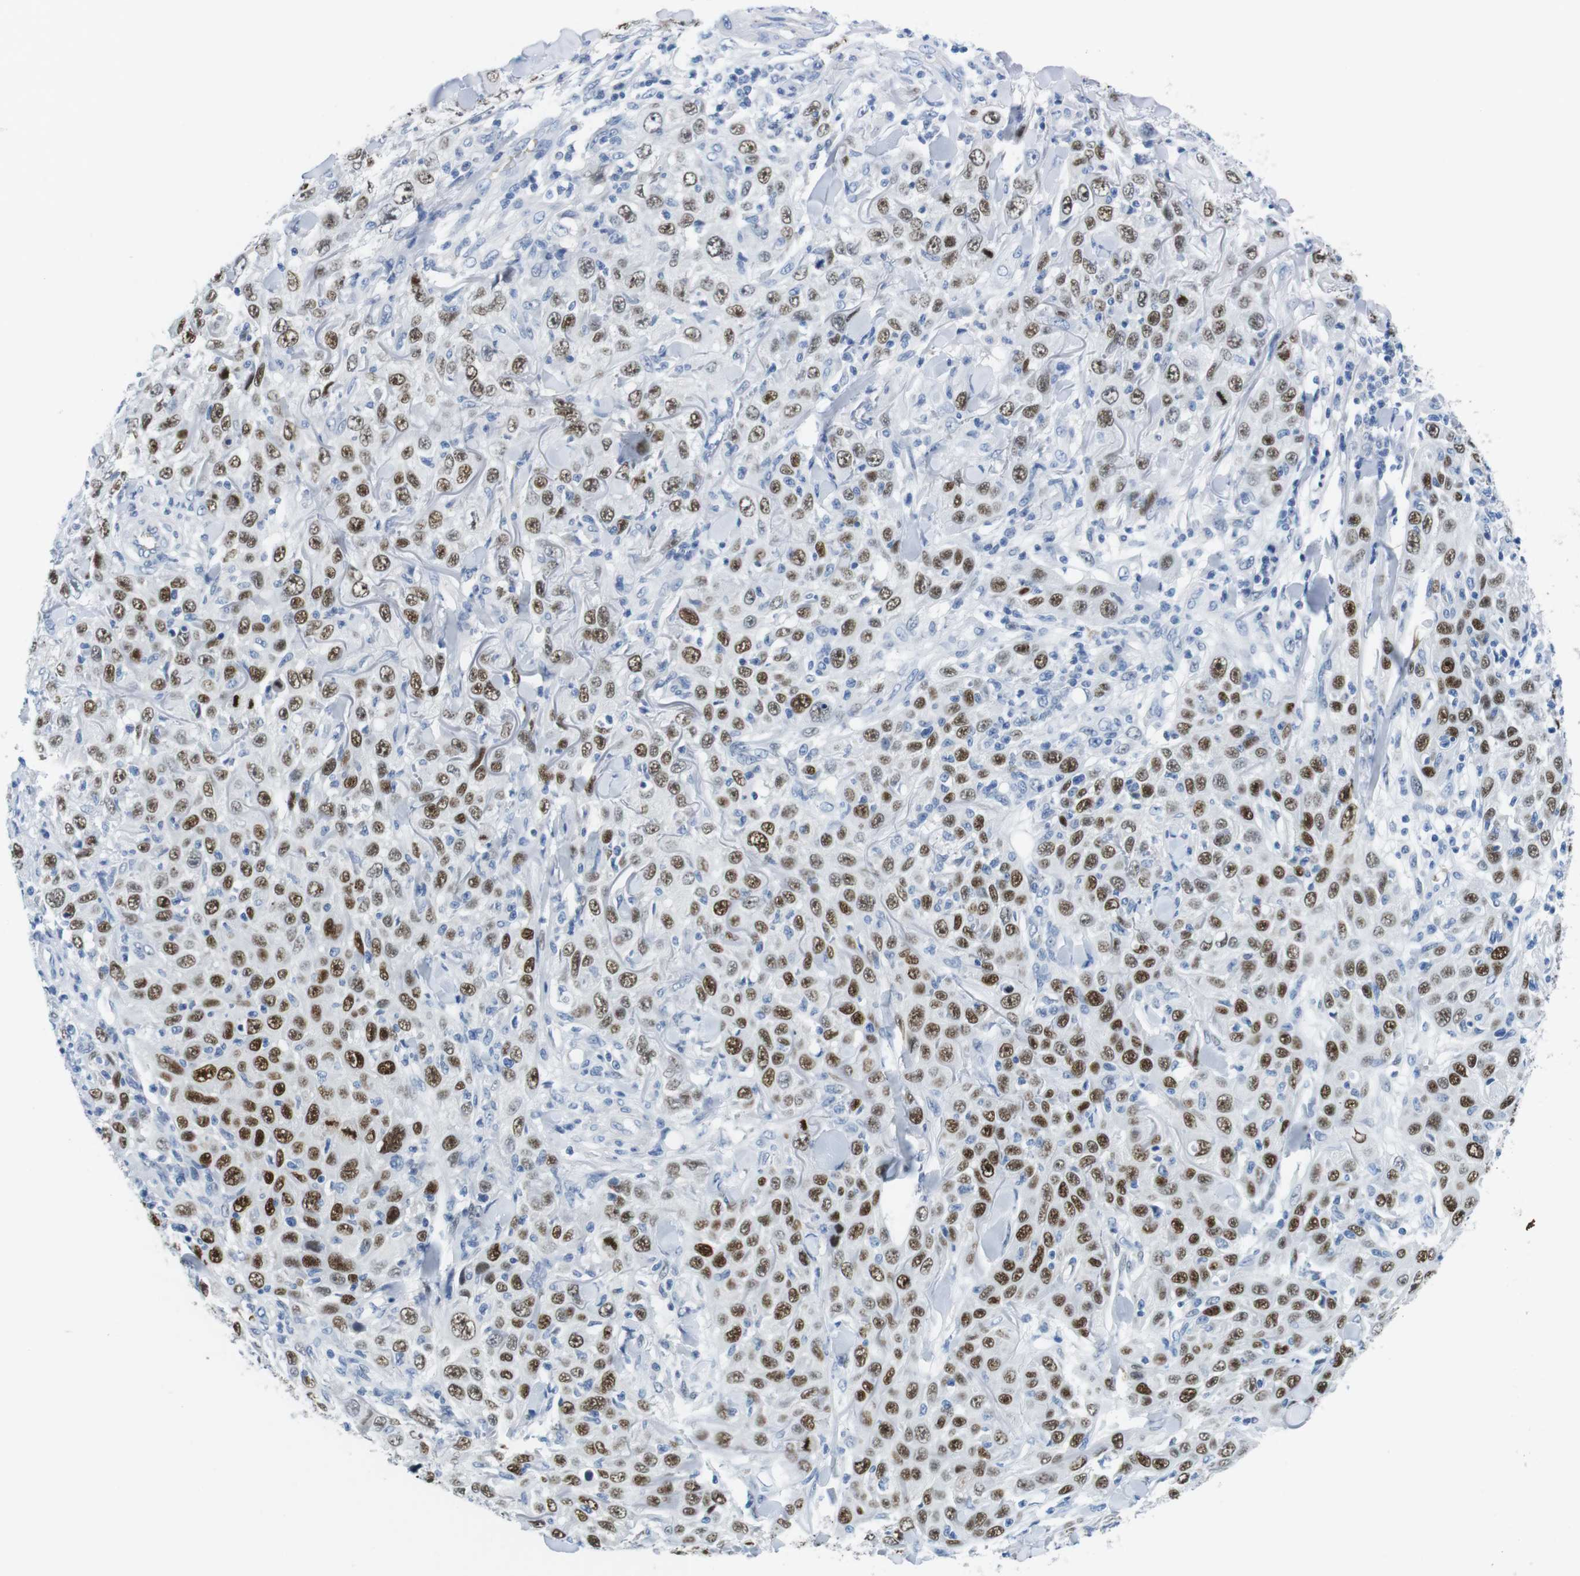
{"staining": {"intensity": "moderate", "quantity": ">75%", "location": "nuclear"}, "tissue": "skin cancer", "cell_type": "Tumor cells", "image_type": "cancer", "snomed": [{"axis": "morphology", "description": "Squamous cell carcinoma, NOS"}, {"axis": "topography", "description": "Skin"}], "caption": "Skin squamous cell carcinoma stained with immunohistochemistry exhibits moderate nuclear expression in about >75% of tumor cells.", "gene": "TFAP2C", "patient": {"sex": "female", "age": 88}}